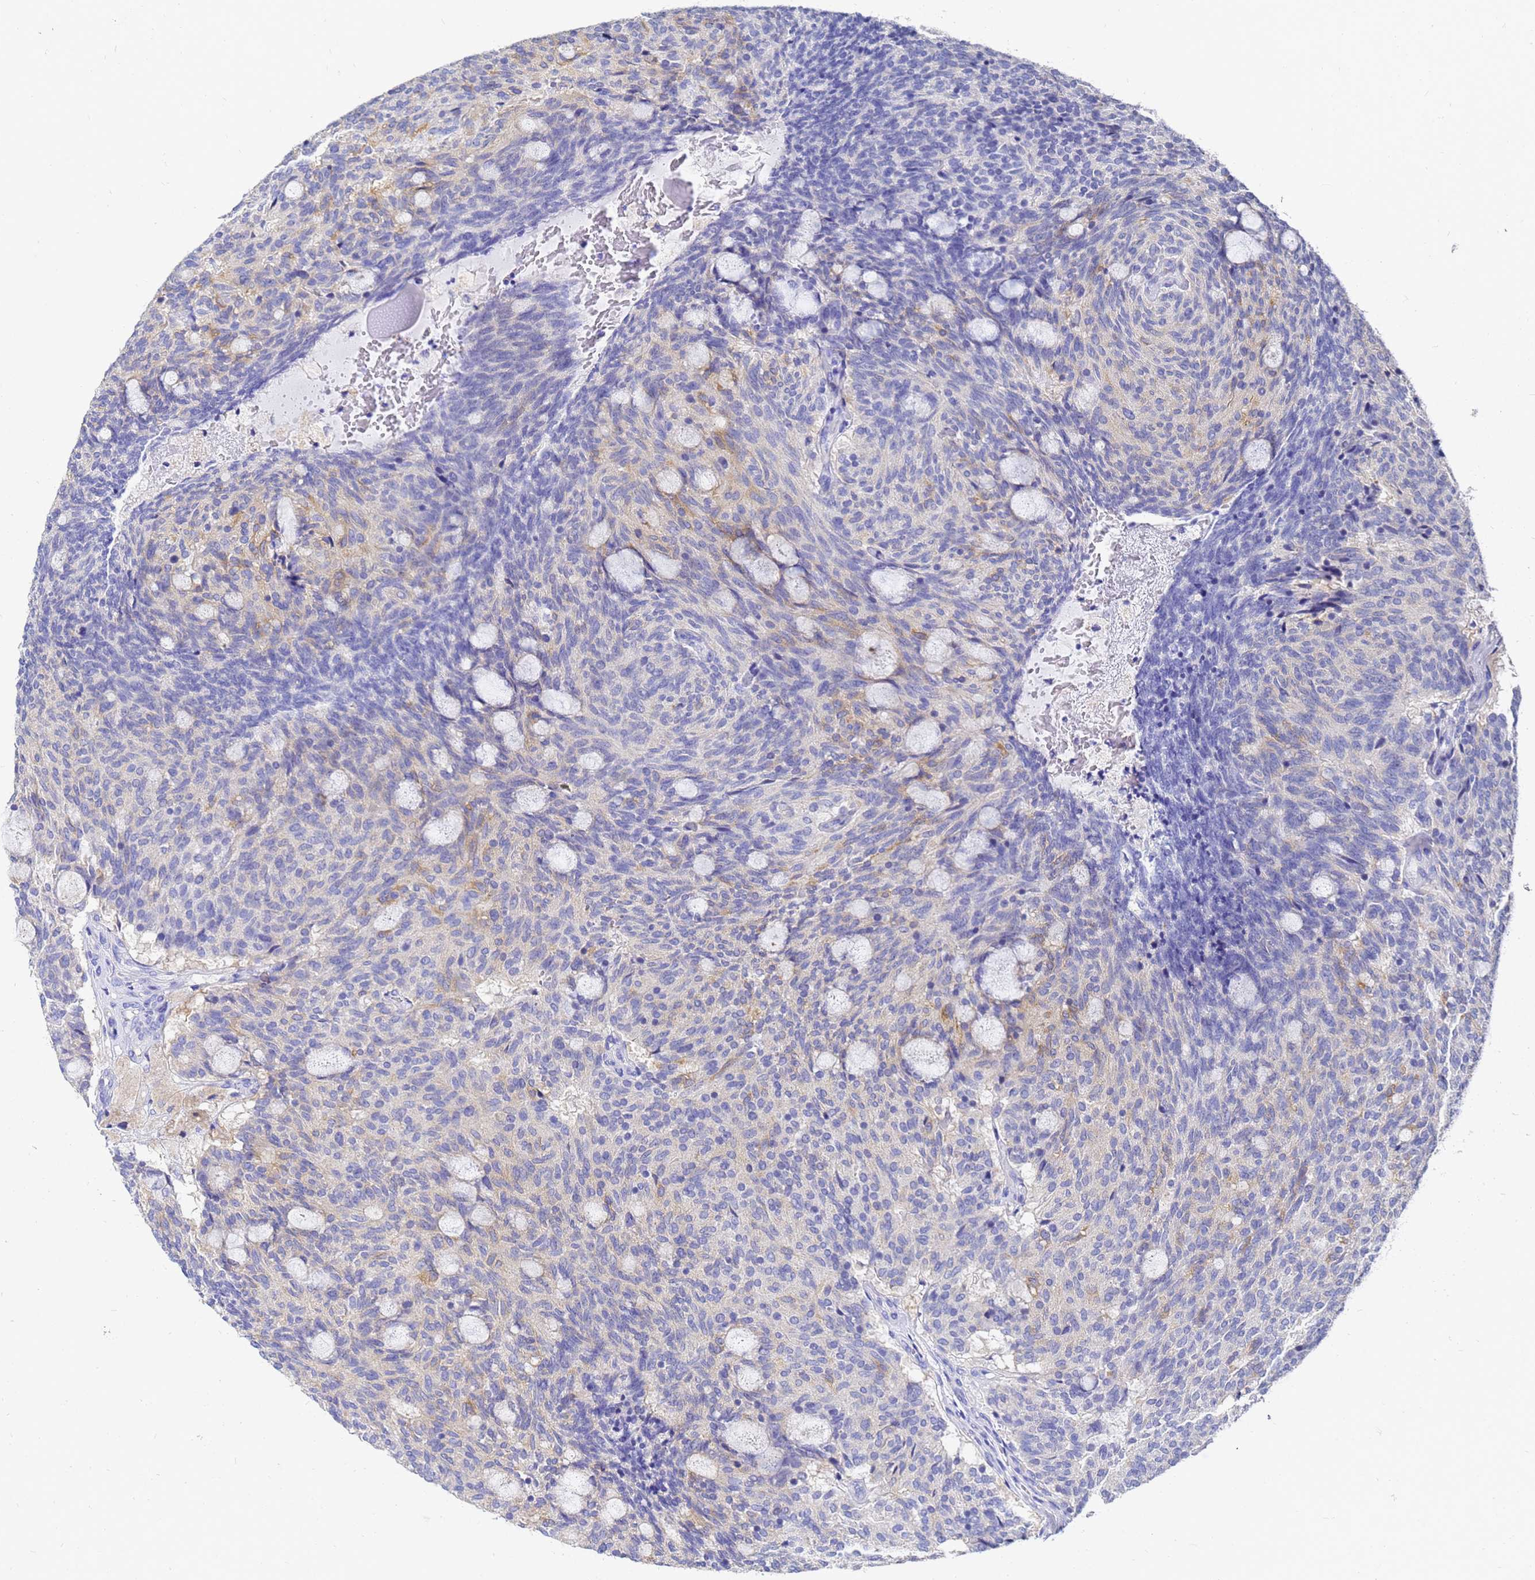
{"staining": {"intensity": "weak", "quantity": "<25%", "location": "cytoplasmic/membranous"}, "tissue": "carcinoid", "cell_type": "Tumor cells", "image_type": "cancer", "snomed": [{"axis": "morphology", "description": "Carcinoid, malignant, NOS"}, {"axis": "topography", "description": "Pancreas"}], "caption": "Immunohistochemistry of human malignant carcinoid shows no expression in tumor cells. (Stains: DAB immunohistochemistry with hematoxylin counter stain, Microscopy: brightfield microscopy at high magnification).", "gene": "C2orf72", "patient": {"sex": "female", "age": 54}}